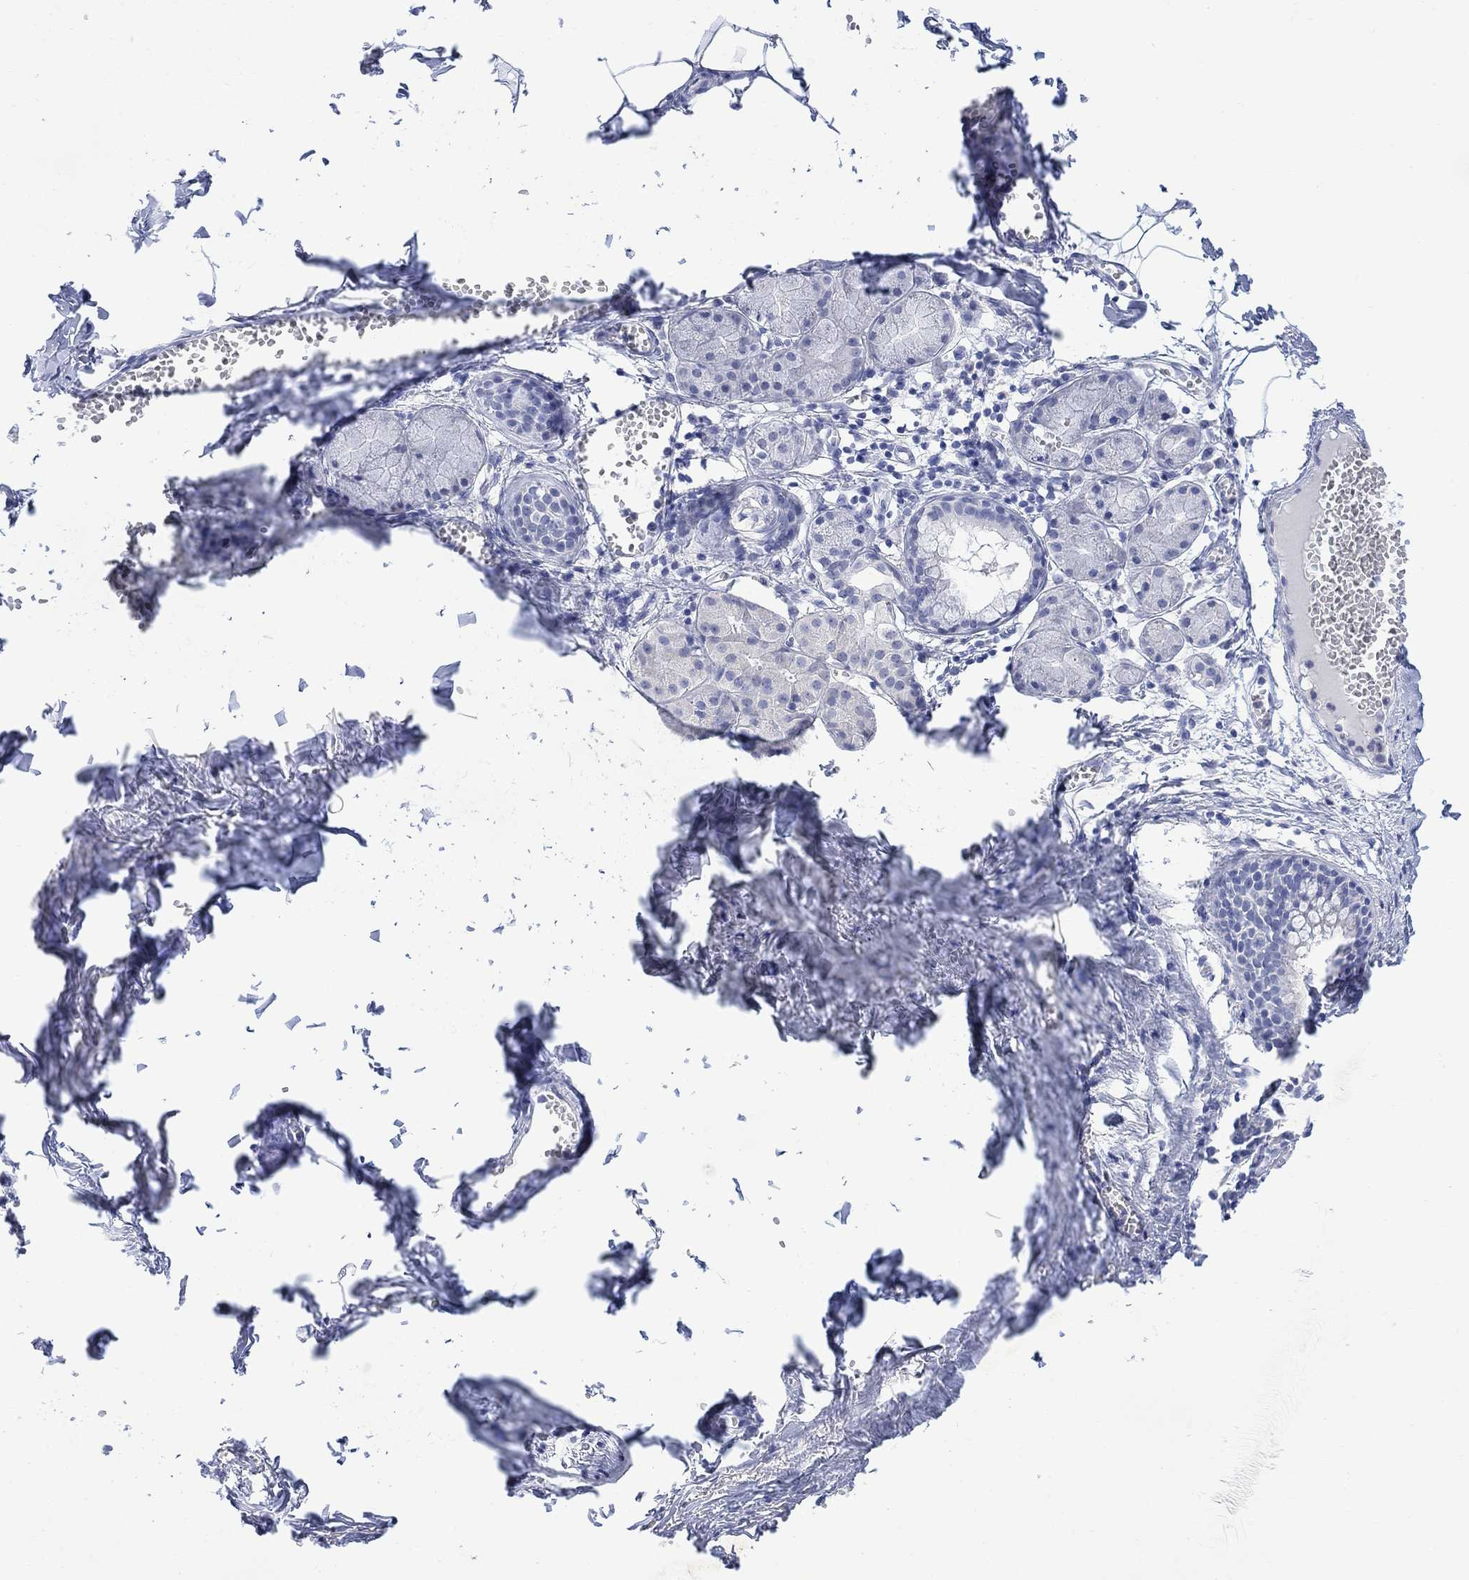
{"staining": {"intensity": "negative", "quantity": "none", "location": "none"}, "tissue": "adipose tissue", "cell_type": "Adipocytes", "image_type": "normal", "snomed": [{"axis": "morphology", "description": "Normal tissue, NOS"}, {"axis": "morphology", "description": "Squamous cell carcinoma, NOS"}, {"axis": "topography", "description": "Cartilage tissue"}, {"axis": "topography", "description": "Lung"}], "caption": "DAB immunohistochemical staining of normal human adipose tissue shows no significant positivity in adipocytes. (DAB IHC with hematoxylin counter stain).", "gene": "FBP2", "patient": {"sex": "male", "age": 66}}